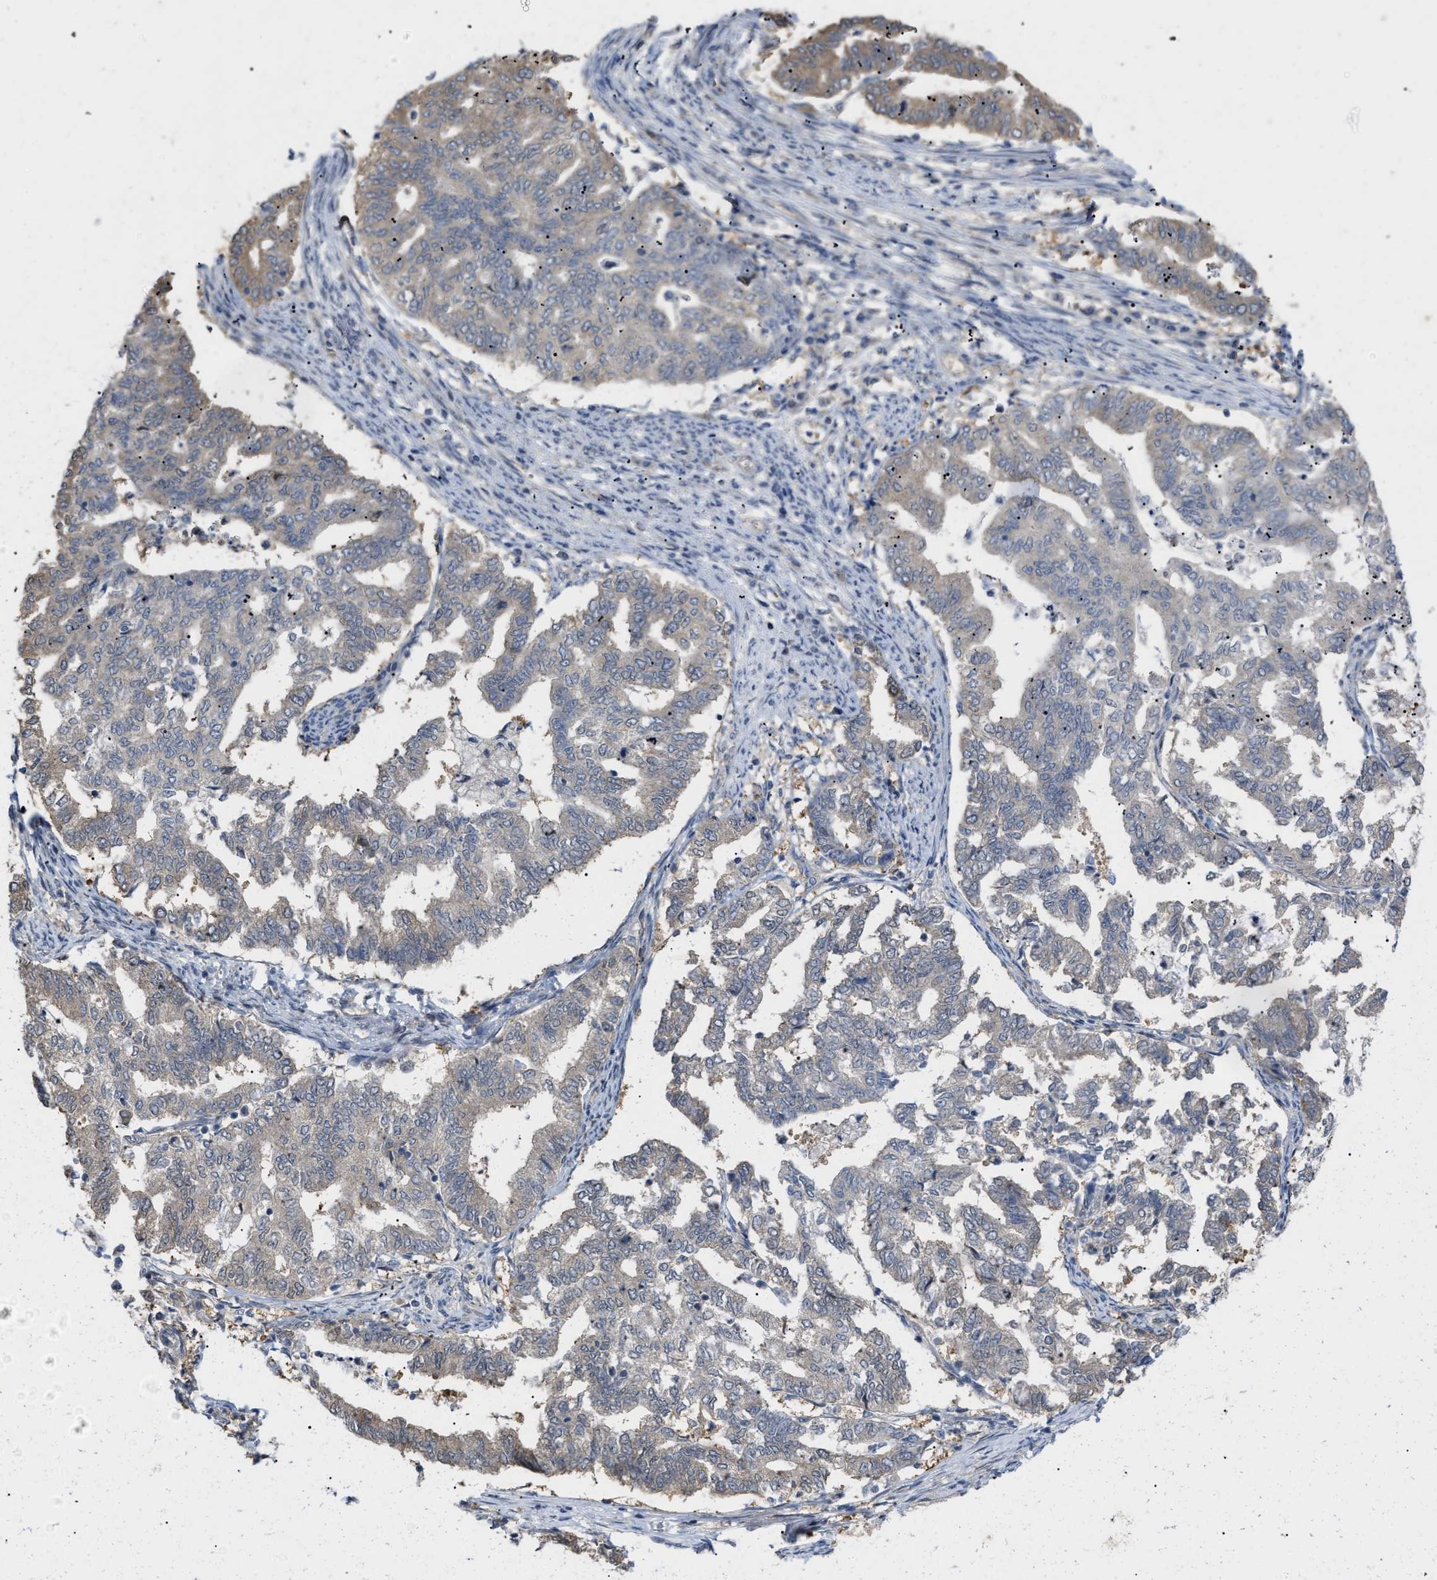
{"staining": {"intensity": "weak", "quantity": ">75%", "location": "cytoplasmic/membranous"}, "tissue": "endometrial cancer", "cell_type": "Tumor cells", "image_type": "cancer", "snomed": [{"axis": "morphology", "description": "Adenocarcinoma, NOS"}, {"axis": "topography", "description": "Endometrium"}], "caption": "Adenocarcinoma (endometrial) was stained to show a protein in brown. There is low levels of weak cytoplasmic/membranous positivity in about >75% of tumor cells. Using DAB (3,3'-diaminobenzidine) (brown) and hematoxylin (blue) stains, captured at high magnification using brightfield microscopy.", "gene": "CSNK1A1", "patient": {"sex": "female", "age": 79}}